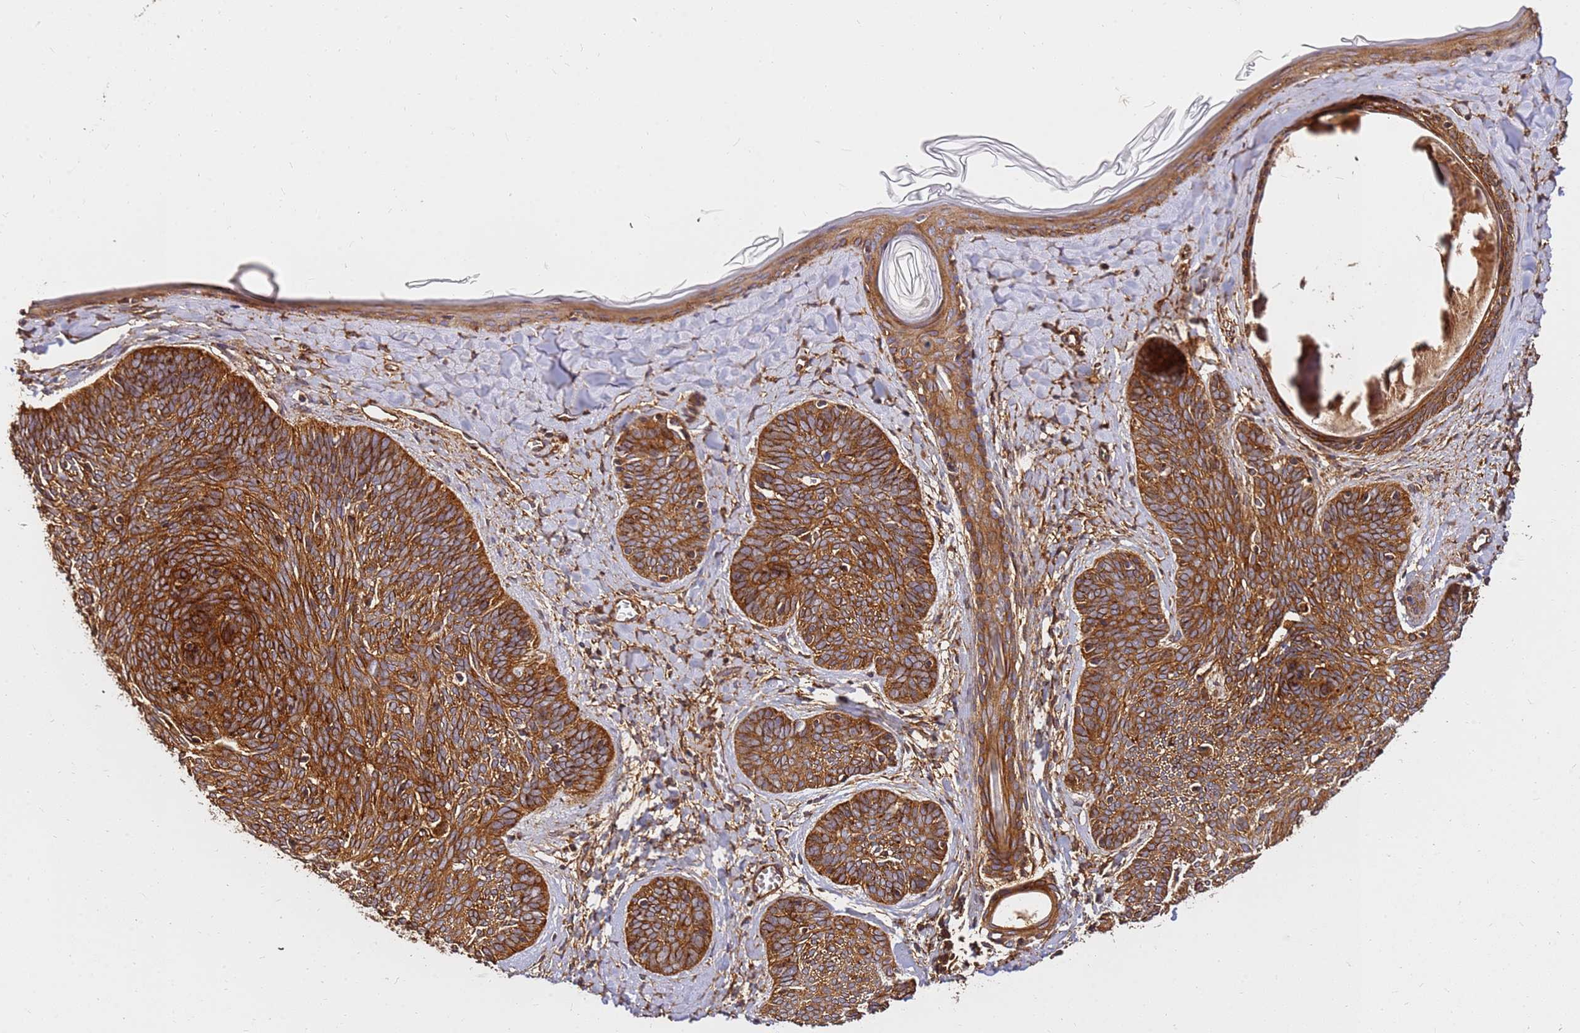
{"staining": {"intensity": "strong", "quantity": ">75%", "location": "cytoplasmic/membranous"}, "tissue": "skin cancer", "cell_type": "Tumor cells", "image_type": "cancer", "snomed": [{"axis": "morphology", "description": "Basal cell carcinoma"}, {"axis": "topography", "description": "Skin"}], "caption": "Human skin cancer stained with a protein marker reveals strong staining in tumor cells.", "gene": "DVL3", "patient": {"sex": "female", "age": 81}}